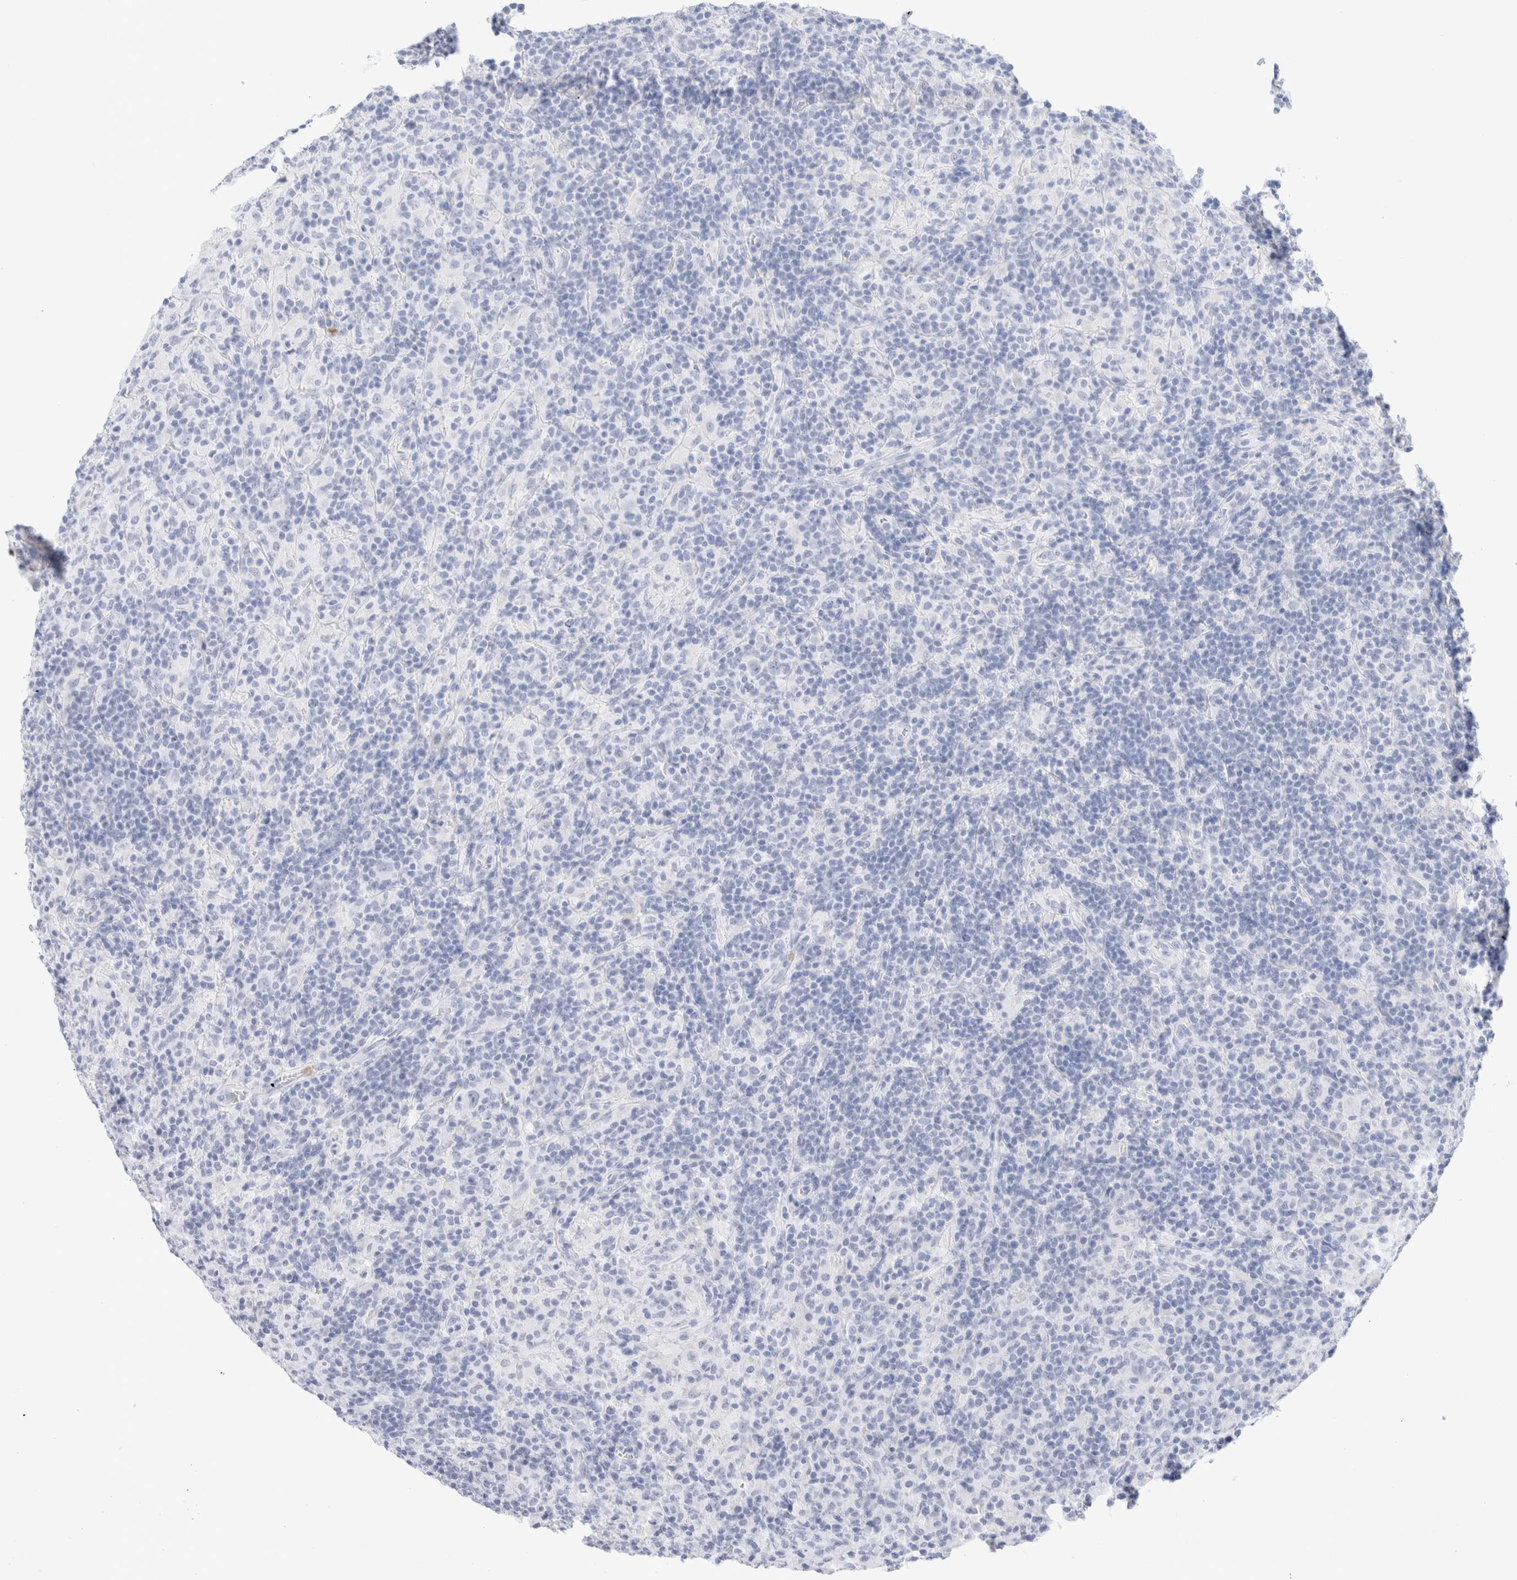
{"staining": {"intensity": "negative", "quantity": "none", "location": "none"}, "tissue": "lymphoma", "cell_type": "Tumor cells", "image_type": "cancer", "snomed": [{"axis": "morphology", "description": "Hodgkin's disease, NOS"}, {"axis": "topography", "description": "Lymph node"}], "caption": "An immunohistochemistry histopathology image of Hodgkin's disease is shown. There is no staining in tumor cells of Hodgkin's disease.", "gene": "ARG1", "patient": {"sex": "male", "age": 70}}